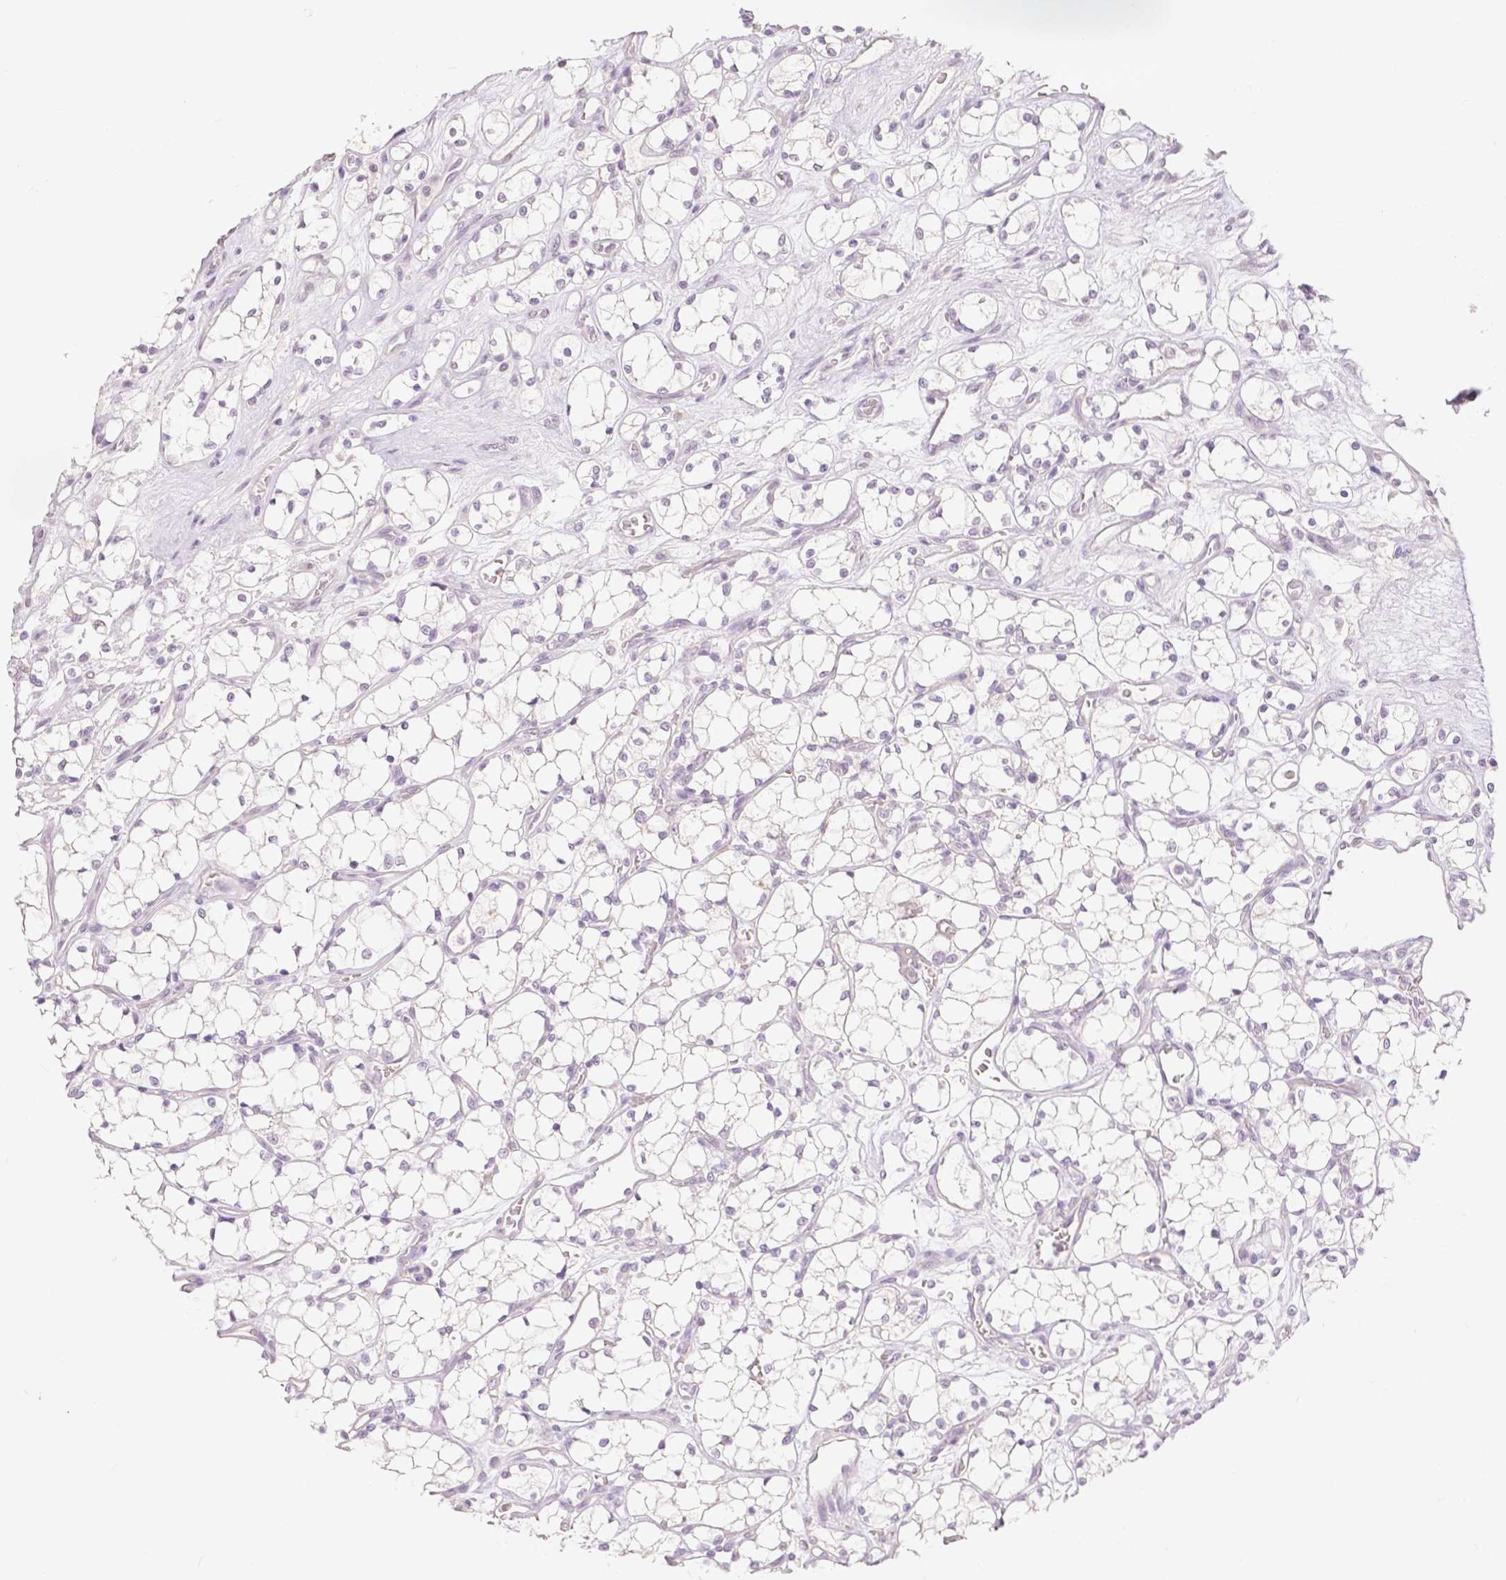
{"staining": {"intensity": "negative", "quantity": "none", "location": "none"}, "tissue": "renal cancer", "cell_type": "Tumor cells", "image_type": "cancer", "snomed": [{"axis": "morphology", "description": "Adenocarcinoma, NOS"}, {"axis": "topography", "description": "Kidney"}], "caption": "This is an immunohistochemistry micrograph of human adenocarcinoma (renal). There is no positivity in tumor cells.", "gene": "OCLN", "patient": {"sex": "female", "age": 69}}